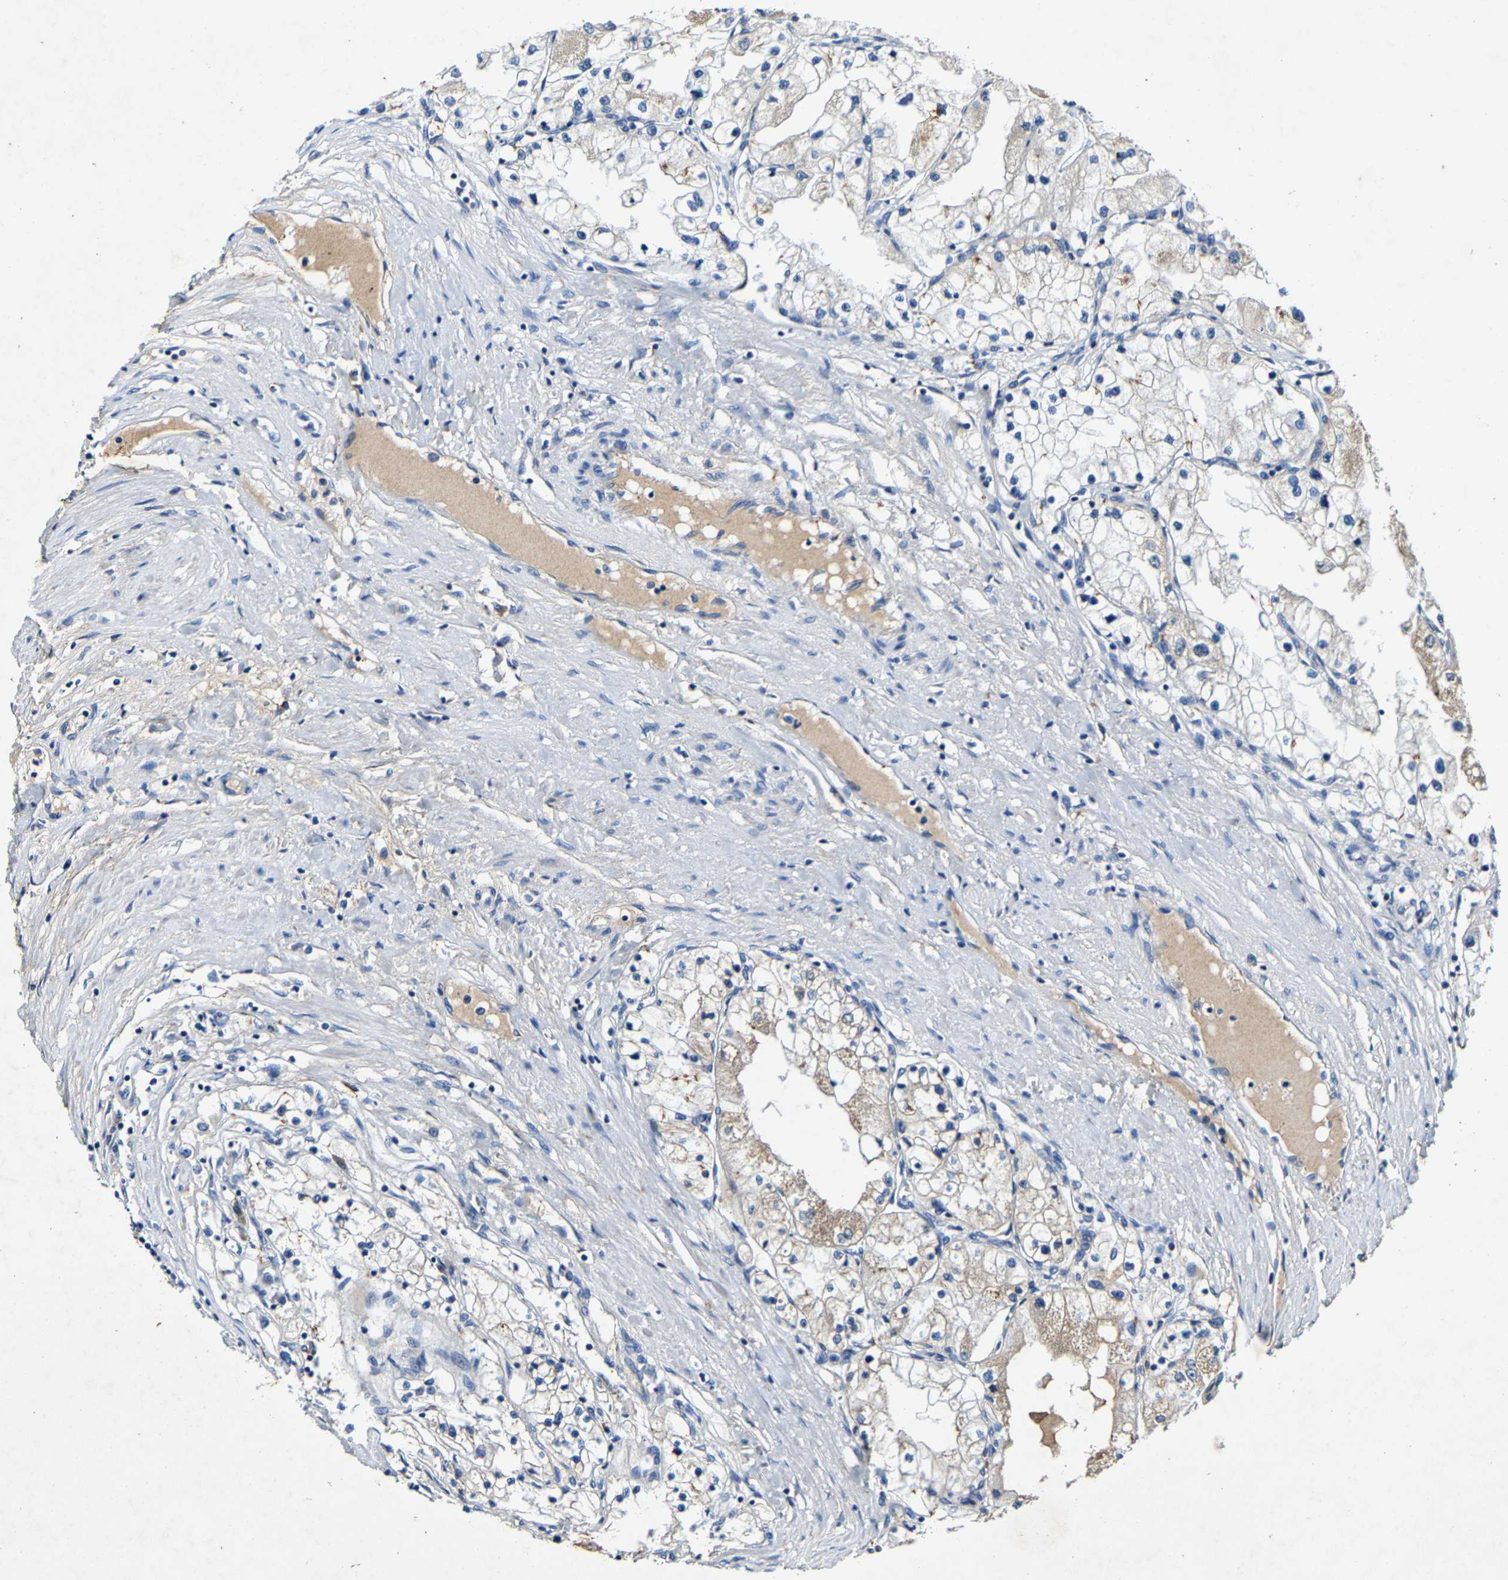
{"staining": {"intensity": "weak", "quantity": "<25%", "location": "cytoplasmic/membranous"}, "tissue": "renal cancer", "cell_type": "Tumor cells", "image_type": "cancer", "snomed": [{"axis": "morphology", "description": "Adenocarcinoma, NOS"}, {"axis": "topography", "description": "Kidney"}], "caption": "DAB immunohistochemical staining of renal cancer (adenocarcinoma) exhibits no significant expression in tumor cells.", "gene": "SLC25A25", "patient": {"sex": "male", "age": 68}}